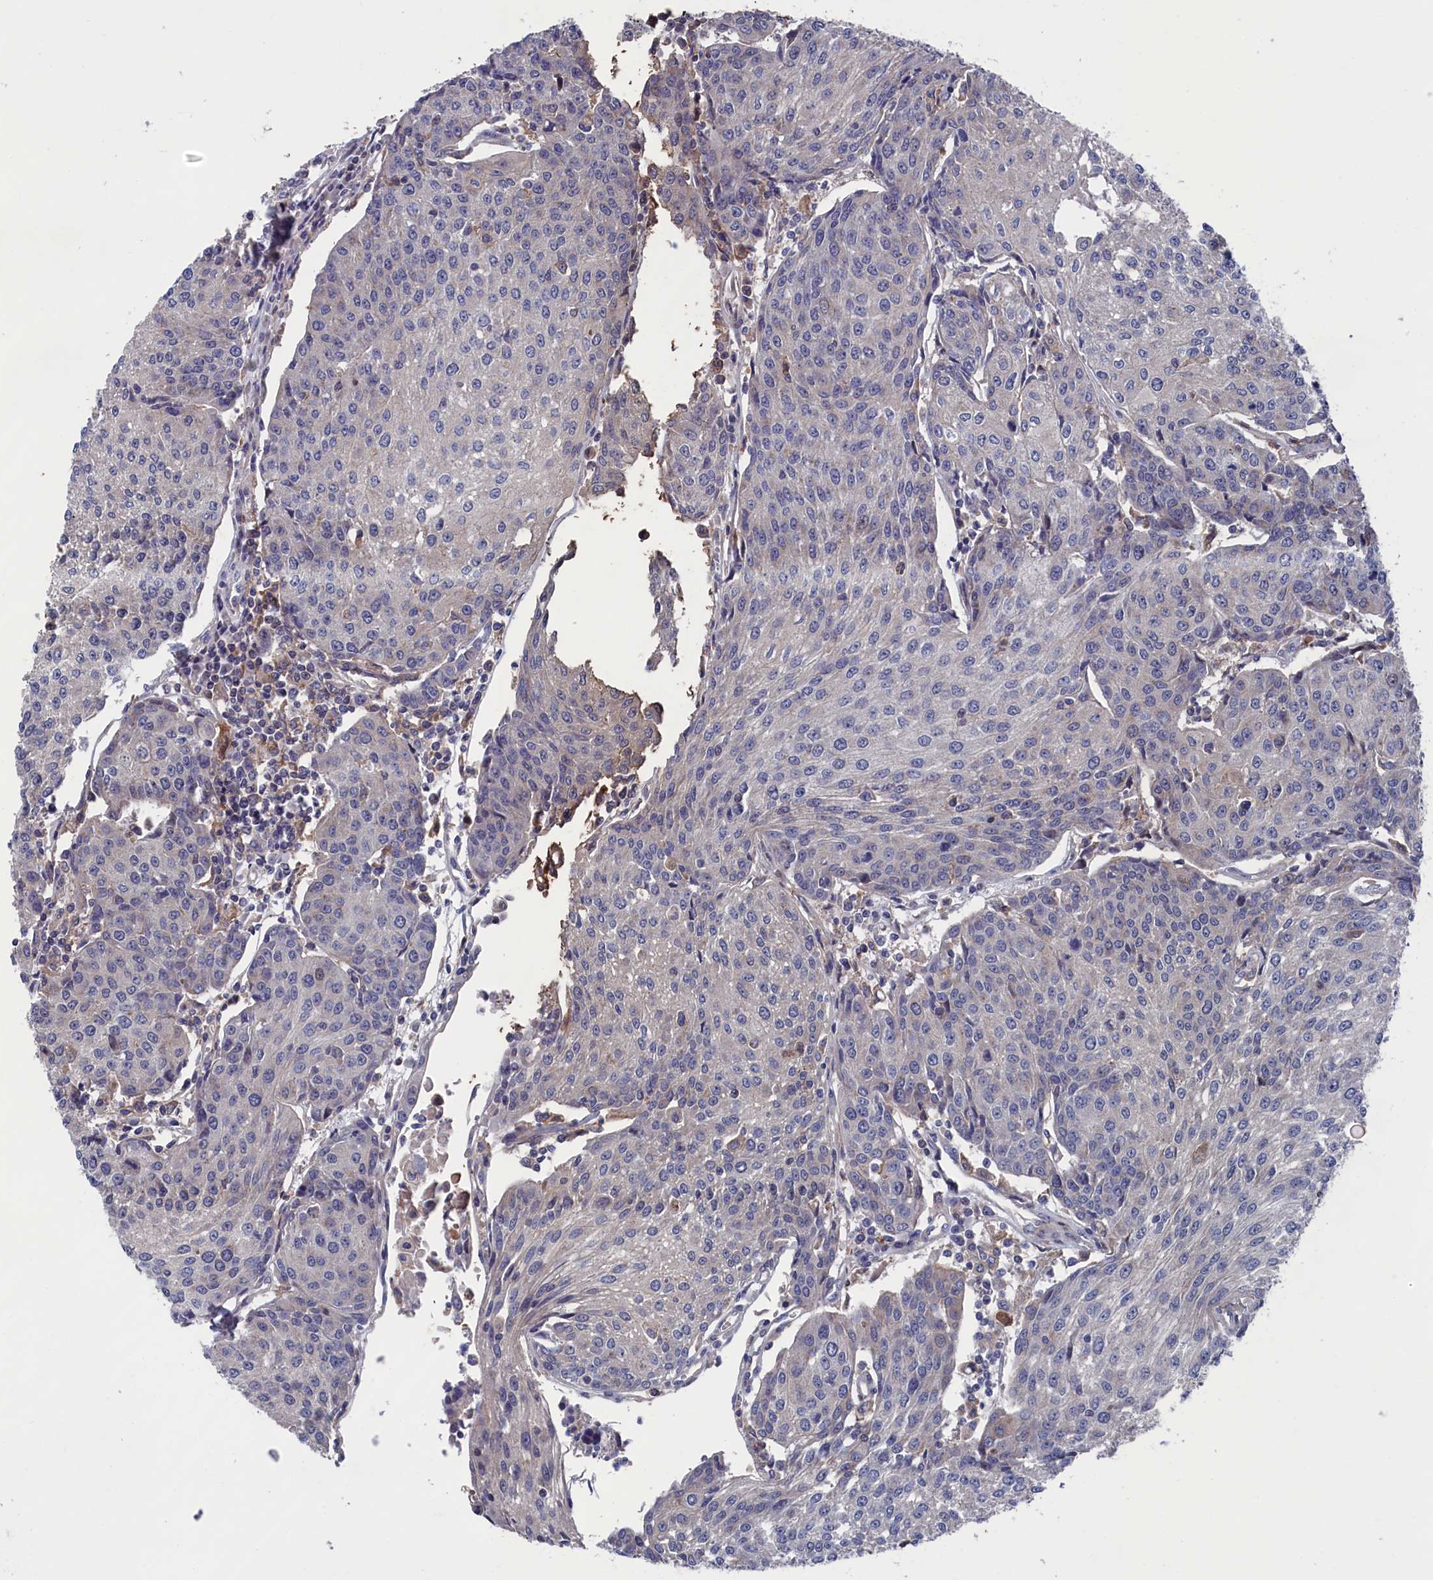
{"staining": {"intensity": "negative", "quantity": "none", "location": "none"}, "tissue": "urothelial cancer", "cell_type": "Tumor cells", "image_type": "cancer", "snomed": [{"axis": "morphology", "description": "Urothelial carcinoma, High grade"}, {"axis": "topography", "description": "Urinary bladder"}], "caption": "Immunohistochemistry histopathology image of neoplastic tissue: high-grade urothelial carcinoma stained with DAB exhibits no significant protein expression in tumor cells.", "gene": "SPATA13", "patient": {"sex": "female", "age": 85}}